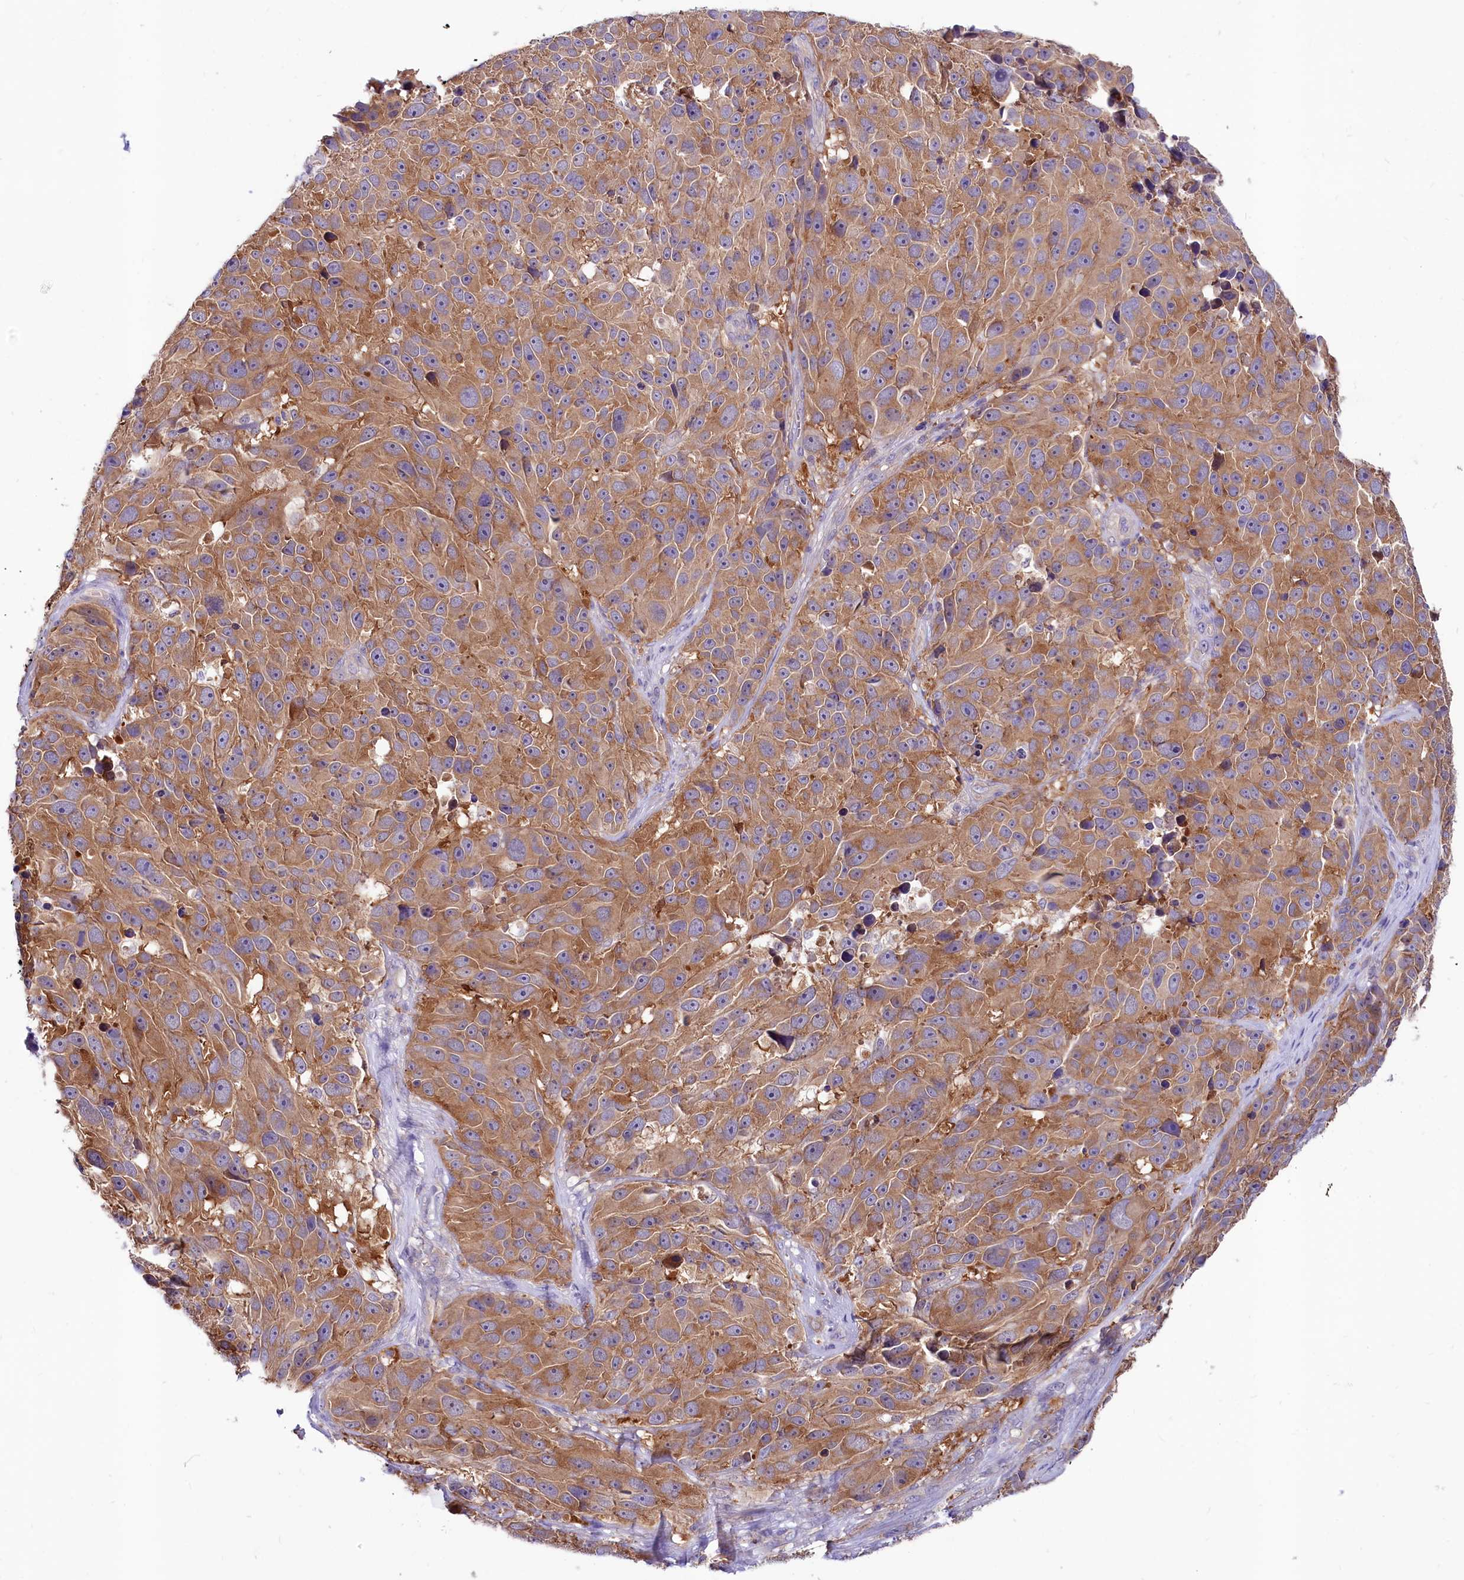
{"staining": {"intensity": "moderate", "quantity": ">75%", "location": "cytoplasmic/membranous"}, "tissue": "melanoma", "cell_type": "Tumor cells", "image_type": "cancer", "snomed": [{"axis": "morphology", "description": "Malignant melanoma, NOS"}, {"axis": "topography", "description": "Skin"}], "caption": "Melanoma stained with a brown dye reveals moderate cytoplasmic/membranous positive positivity in about >75% of tumor cells.", "gene": "ABHD5", "patient": {"sex": "male", "age": 84}}